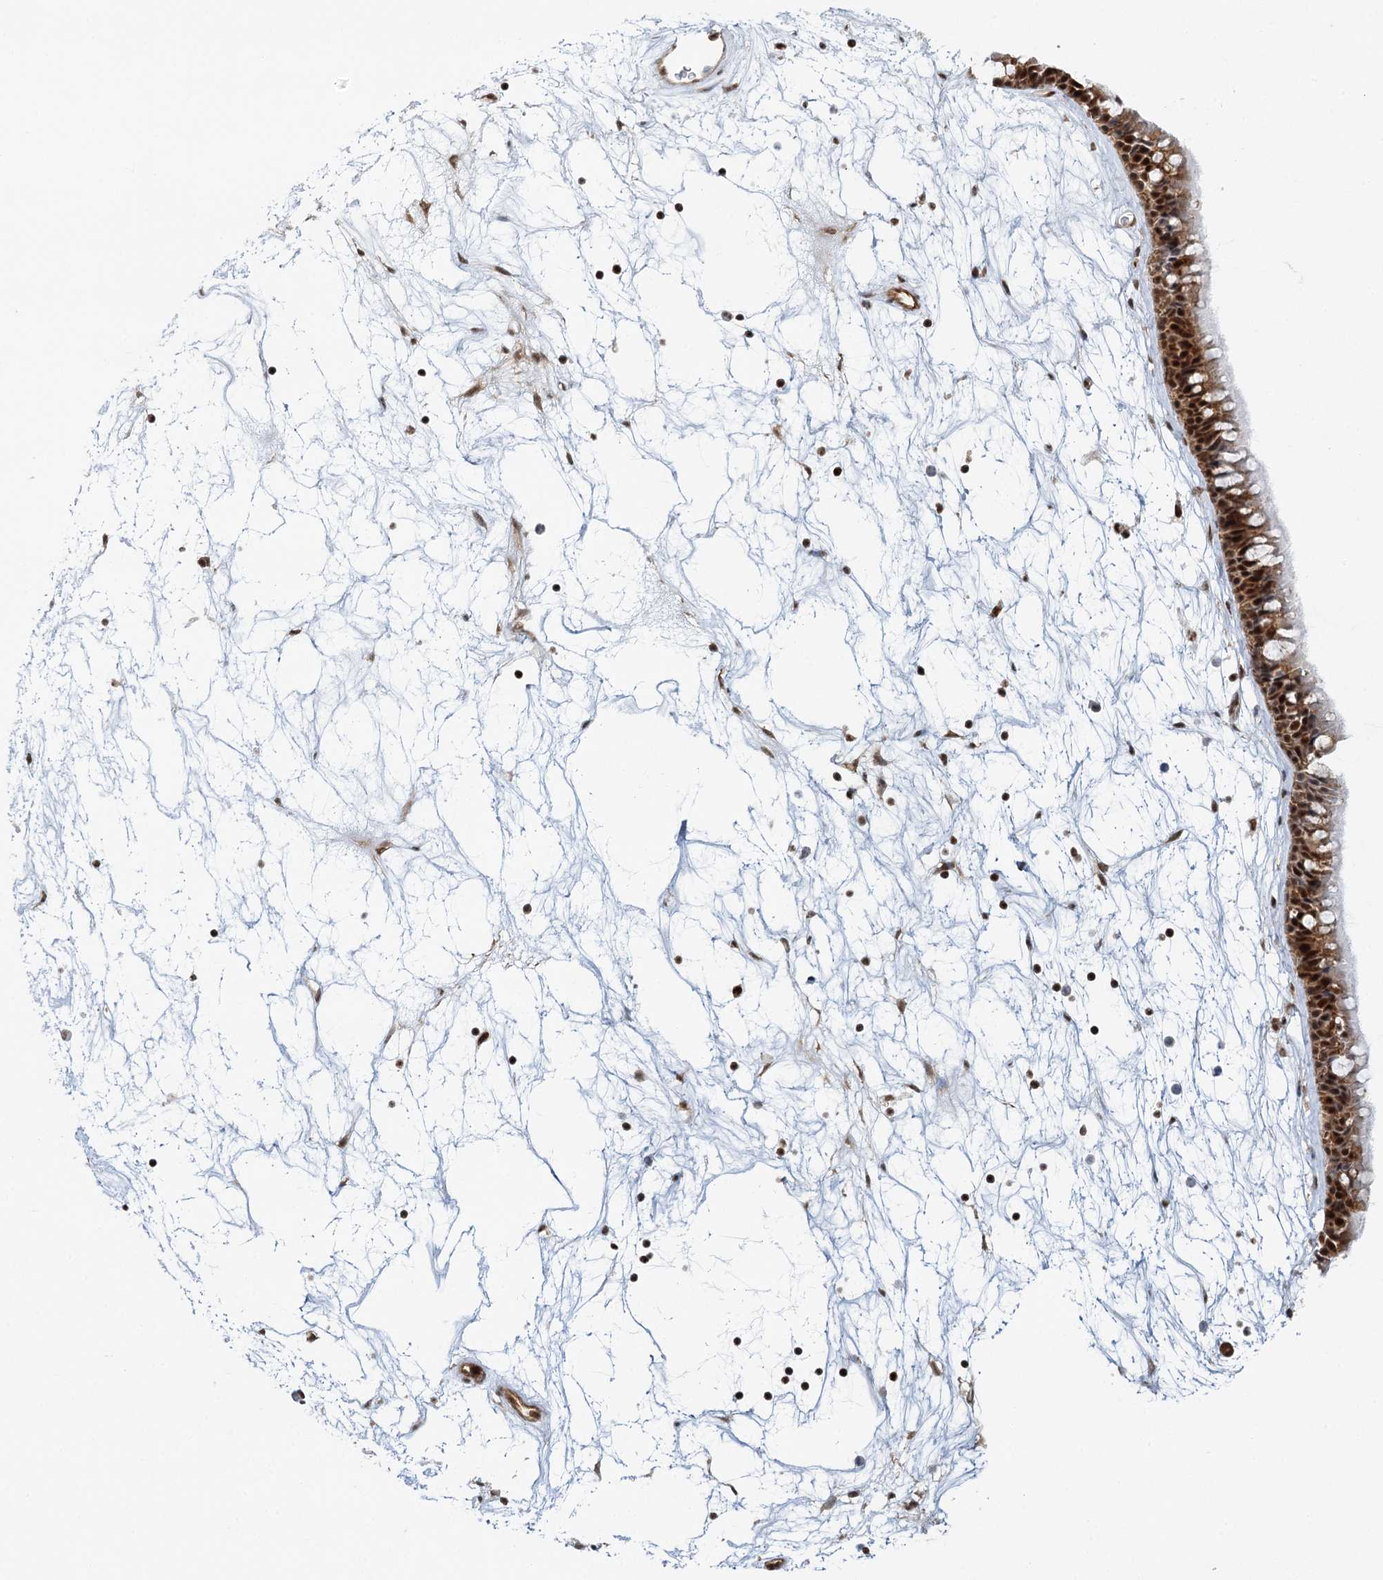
{"staining": {"intensity": "strong", "quantity": ">75%", "location": "cytoplasmic/membranous,nuclear"}, "tissue": "nasopharynx", "cell_type": "Respiratory epithelial cells", "image_type": "normal", "snomed": [{"axis": "morphology", "description": "Normal tissue, NOS"}, {"axis": "topography", "description": "Nasopharynx"}], "caption": "Nasopharynx stained with DAB IHC reveals high levels of strong cytoplasmic/membranous,nuclear positivity in about >75% of respiratory epithelial cells. The protein of interest is stained brown, and the nuclei are stained in blue (DAB (3,3'-diaminobenzidine) IHC with brightfield microscopy, high magnification).", "gene": "GPATCH11", "patient": {"sex": "male", "age": 64}}